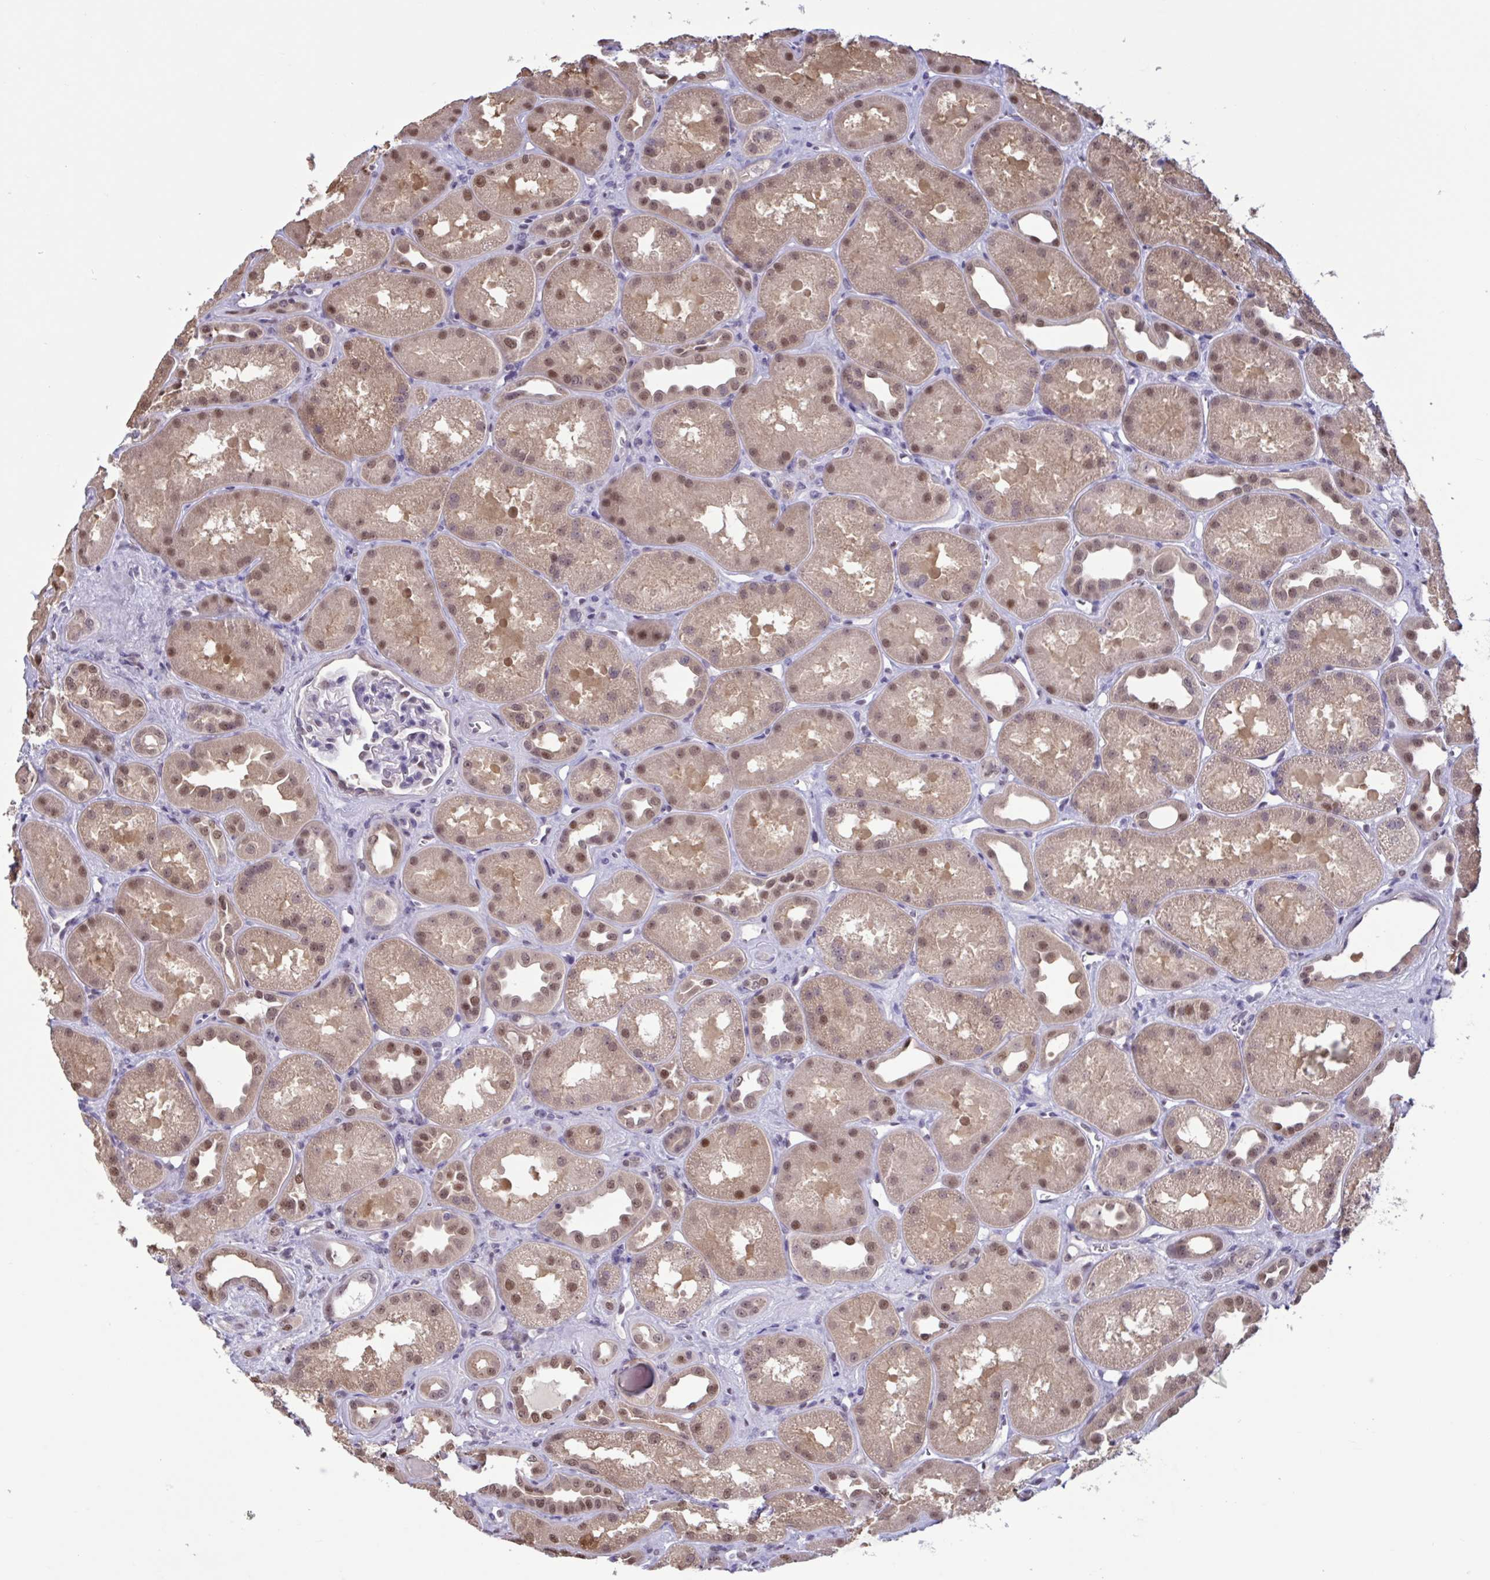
{"staining": {"intensity": "weak", "quantity": "25%-75%", "location": "nuclear"}, "tissue": "kidney", "cell_type": "Cells in glomeruli", "image_type": "normal", "snomed": [{"axis": "morphology", "description": "Normal tissue, NOS"}, {"axis": "topography", "description": "Kidney"}], "caption": "Immunohistochemical staining of unremarkable human kidney displays 25%-75% levels of weak nuclear protein expression in approximately 25%-75% of cells in glomeruli.", "gene": "RBL1", "patient": {"sex": "male", "age": 61}}